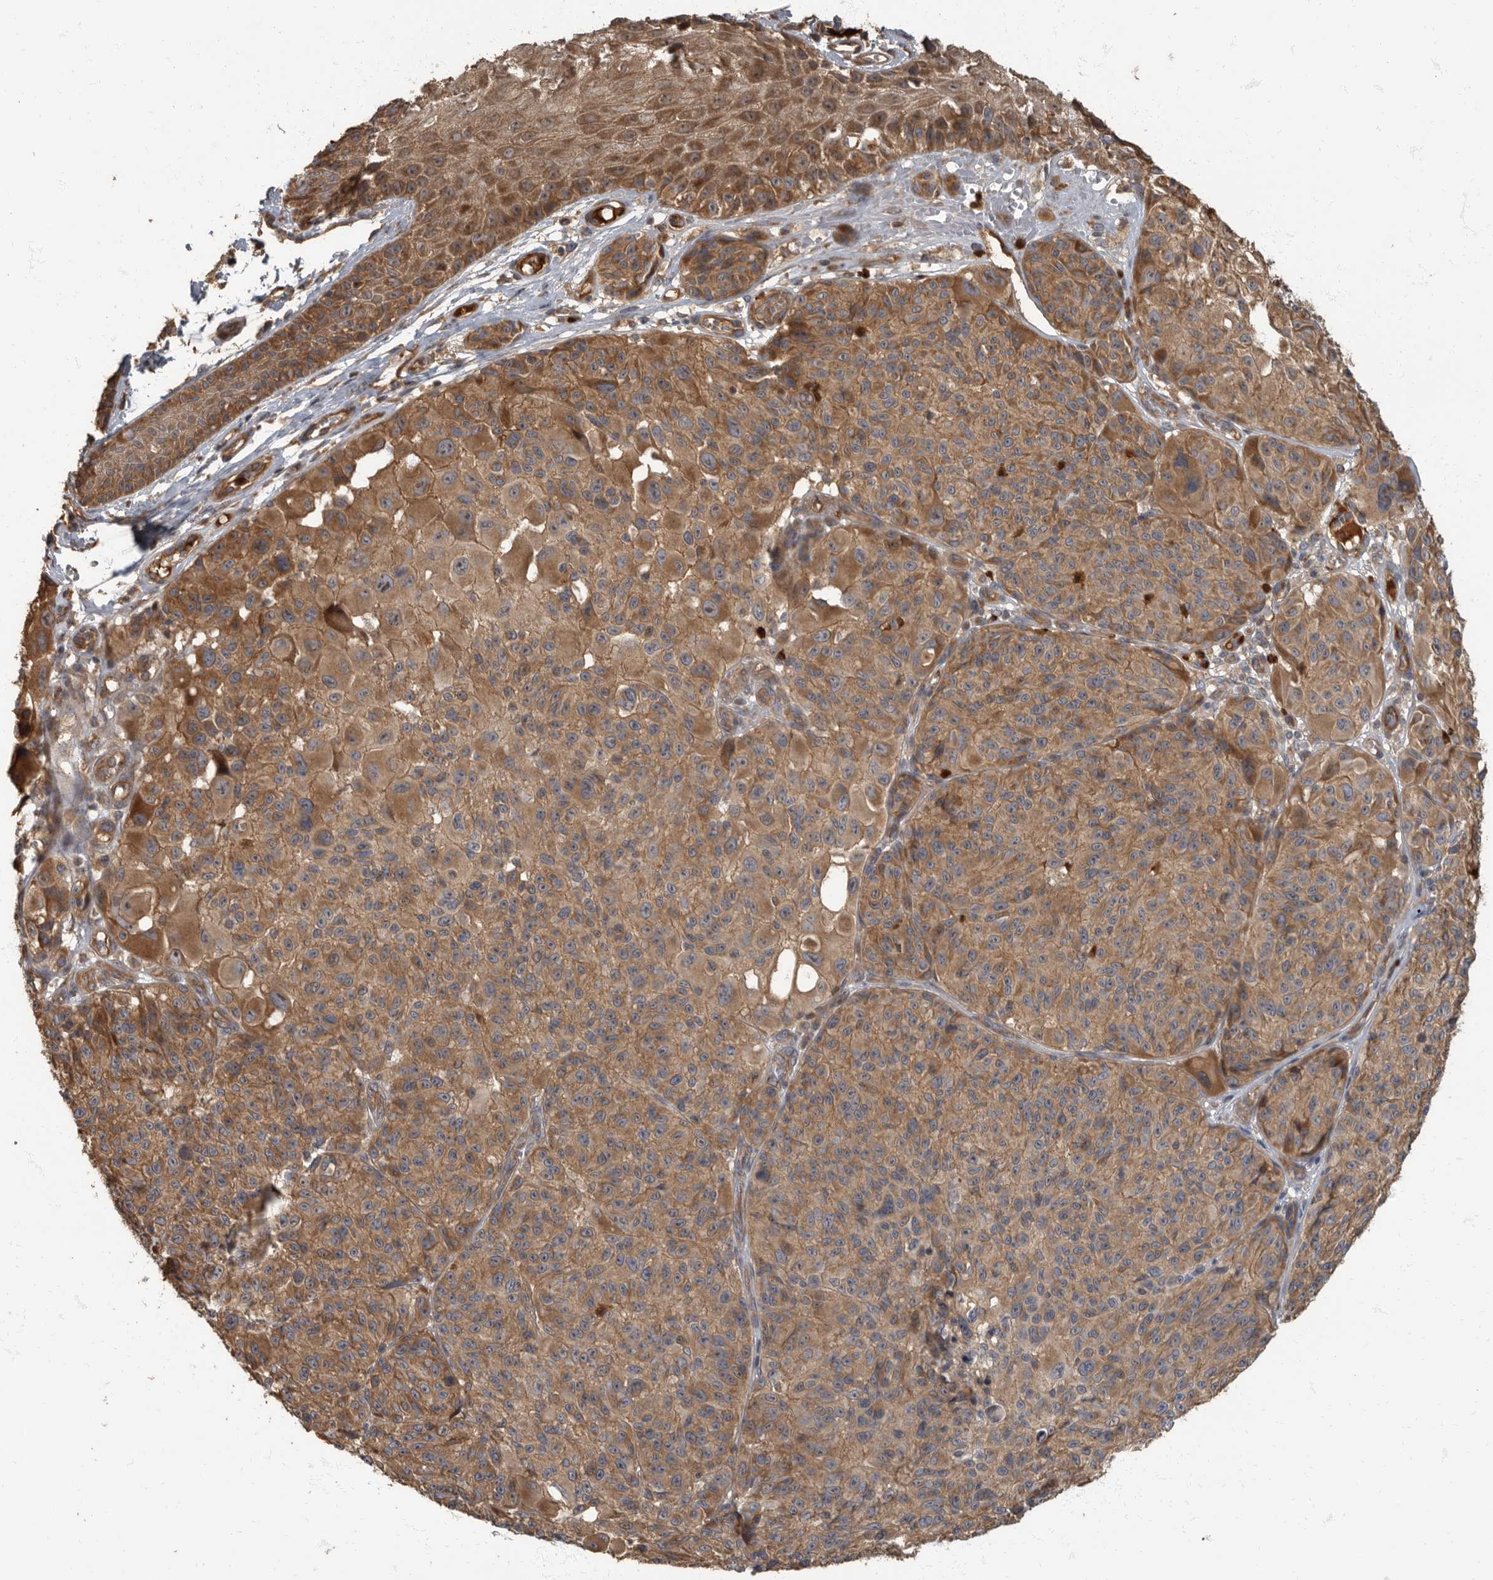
{"staining": {"intensity": "moderate", "quantity": ">75%", "location": "cytoplasmic/membranous"}, "tissue": "melanoma", "cell_type": "Tumor cells", "image_type": "cancer", "snomed": [{"axis": "morphology", "description": "Malignant melanoma, NOS"}, {"axis": "topography", "description": "Skin"}], "caption": "The histopathology image displays a brown stain indicating the presence of a protein in the cytoplasmic/membranous of tumor cells in malignant melanoma. The staining is performed using DAB (3,3'-diaminobenzidine) brown chromogen to label protein expression. The nuclei are counter-stained blue using hematoxylin.", "gene": "DAAM1", "patient": {"sex": "male", "age": 83}}